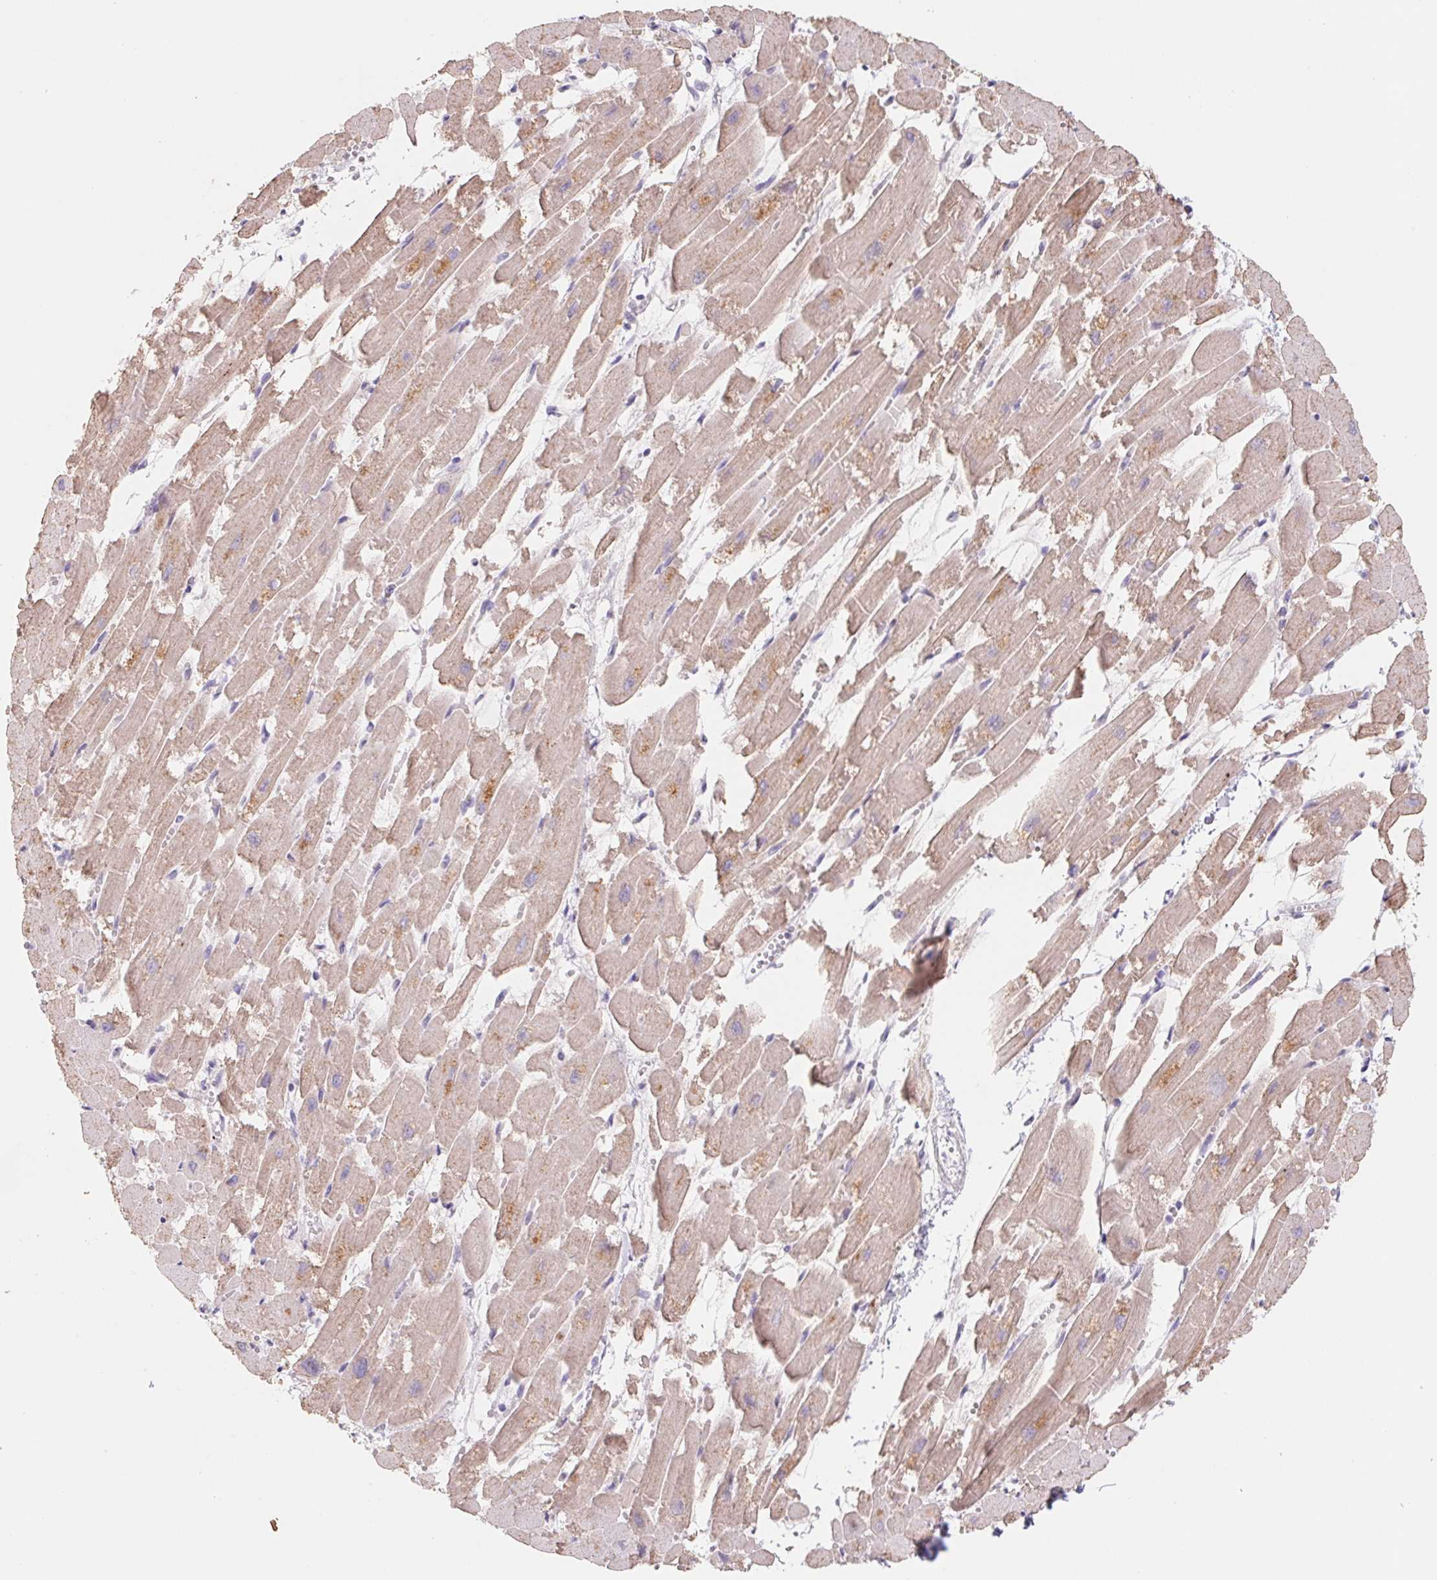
{"staining": {"intensity": "weak", "quantity": "25%-75%", "location": "cytoplasmic/membranous"}, "tissue": "heart muscle", "cell_type": "Cardiomyocytes", "image_type": "normal", "snomed": [{"axis": "morphology", "description": "Normal tissue, NOS"}, {"axis": "topography", "description": "Heart"}], "caption": "Immunohistochemistry (DAB) staining of benign heart muscle displays weak cytoplasmic/membranous protein expression in approximately 25%-75% of cardiomyocytes.", "gene": "PNMA8B", "patient": {"sex": "female", "age": 52}}